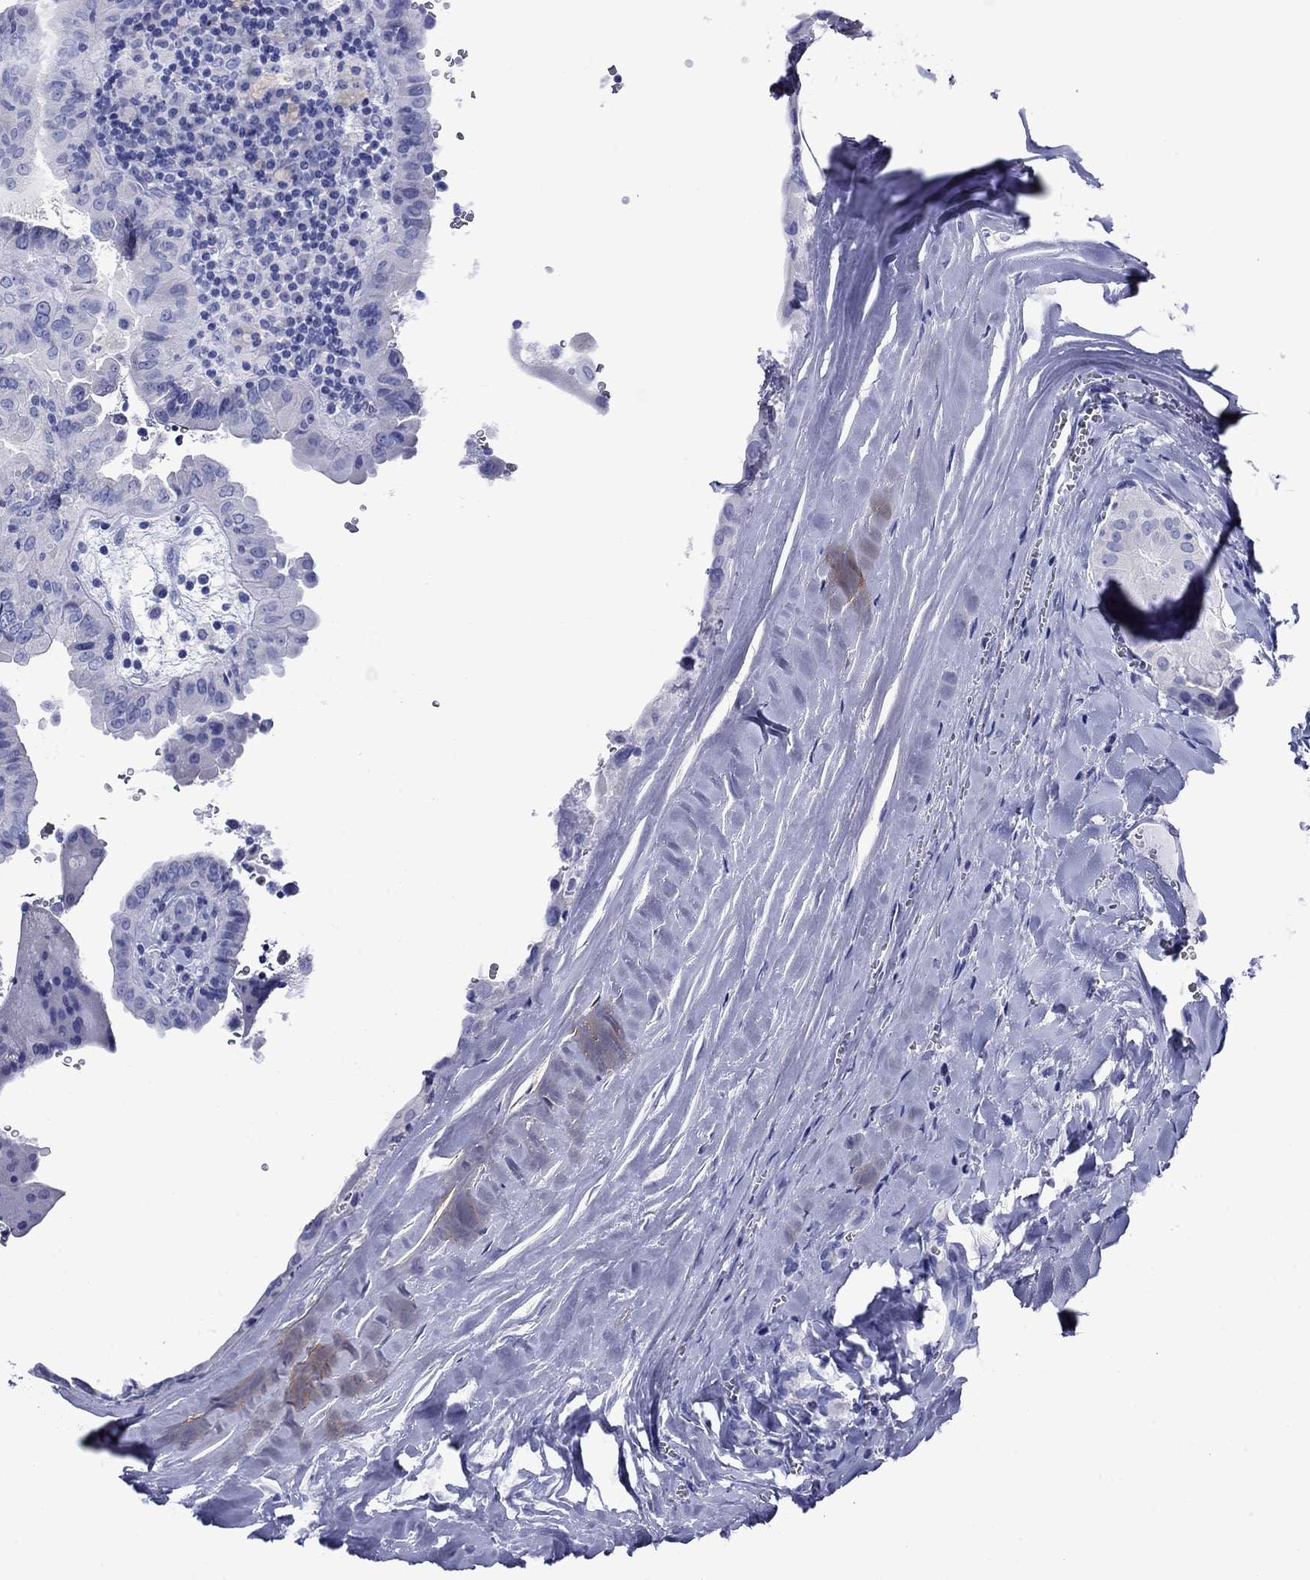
{"staining": {"intensity": "negative", "quantity": "none", "location": "none"}, "tissue": "thyroid cancer", "cell_type": "Tumor cells", "image_type": "cancer", "snomed": [{"axis": "morphology", "description": "Papillary adenocarcinoma, NOS"}, {"axis": "topography", "description": "Thyroid gland"}], "caption": "Immunohistochemistry (IHC) of thyroid cancer exhibits no expression in tumor cells.", "gene": "GIP", "patient": {"sex": "female", "age": 37}}